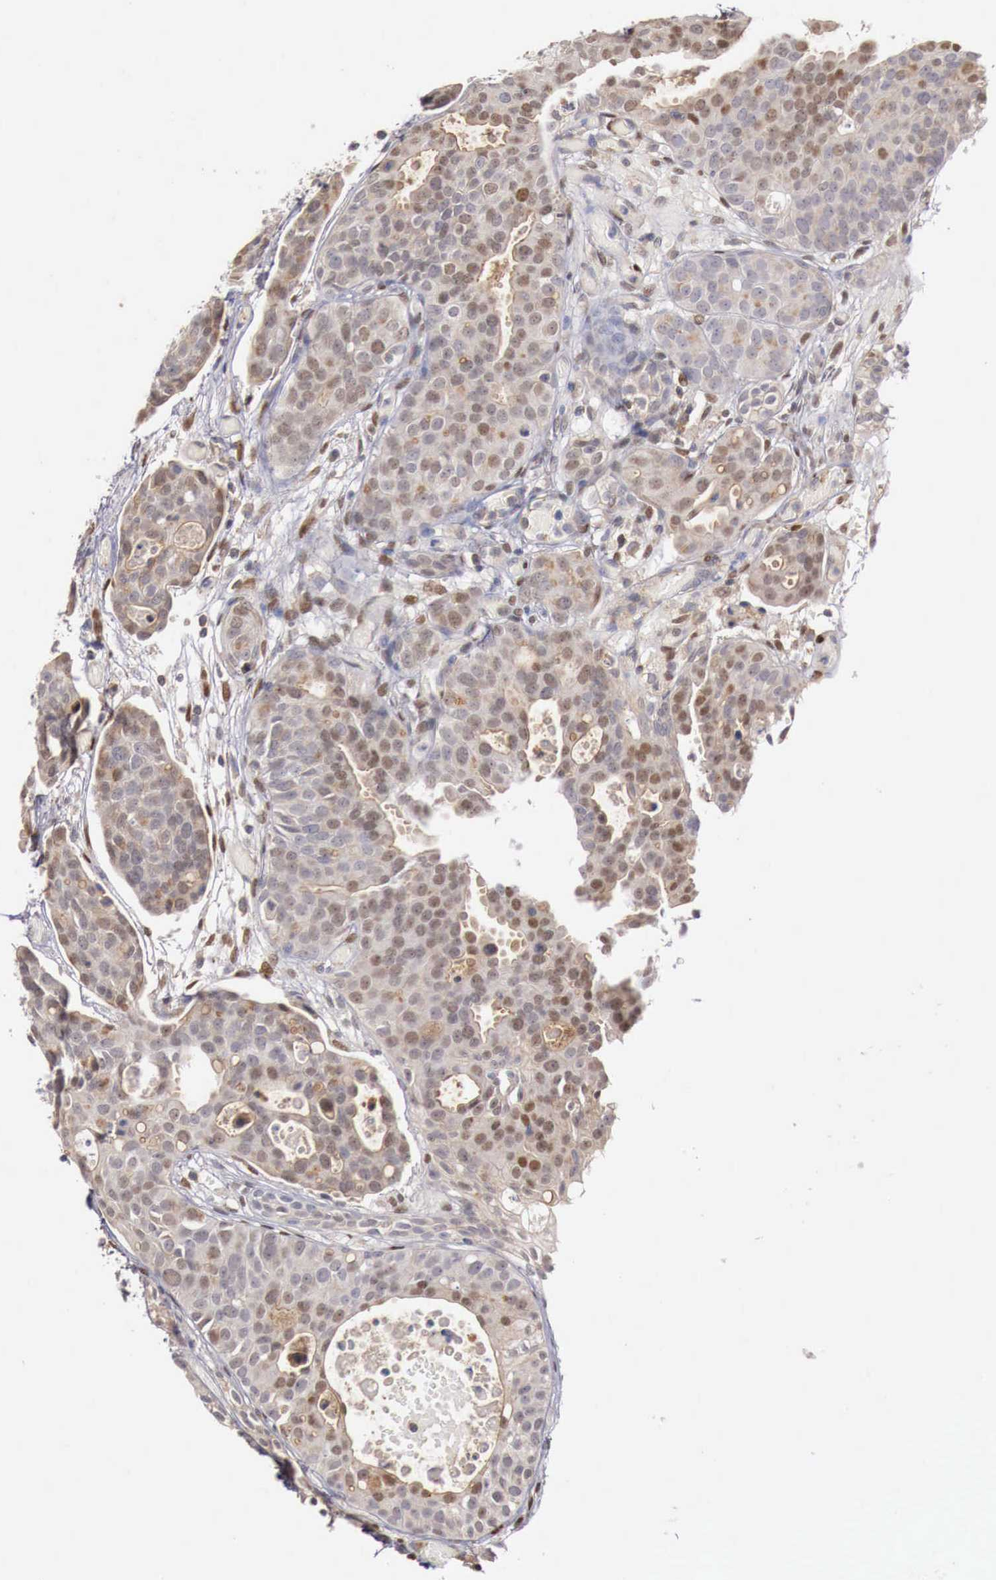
{"staining": {"intensity": "weak", "quantity": "25%-75%", "location": "nuclear"}, "tissue": "urothelial cancer", "cell_type": "Tumor cells", "image_type": "cancer", "snomed": [{"axis": "morphology", "description": "Urothelial carcinoma, High grade"}, {"axis": "topography", "description": "Urinary bladder"}], "caption": "A brown stain highlights weak nuclear positivity of a protein in high-grade urothelial carcinoma tumor cells.", "gene": "KHDRBS2", "patient": {"sex": "male", "age": 78}}